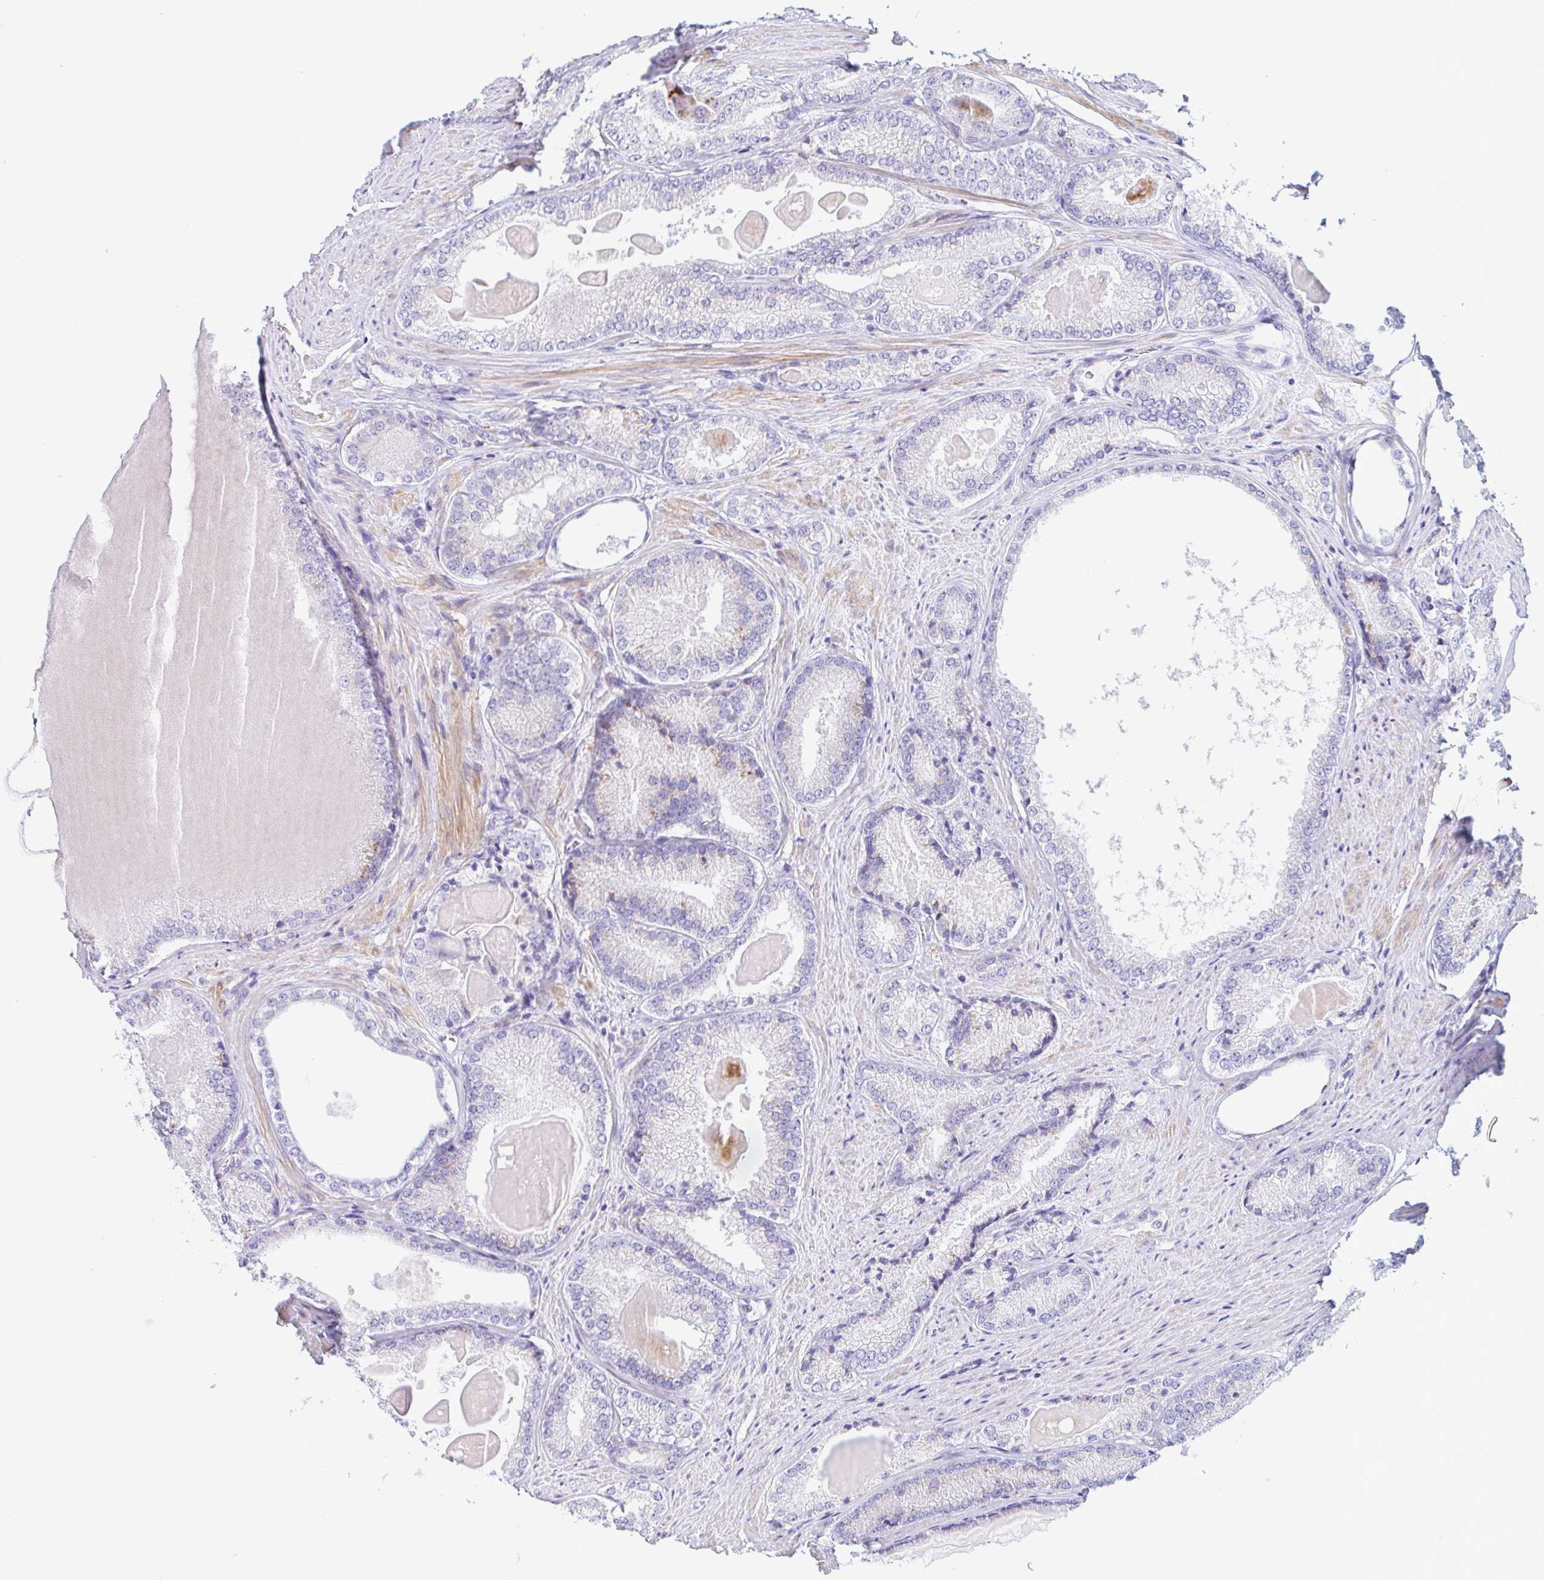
{"staining": {"intensity": "negative", "quantity": "none", "location": "none"}, "tissue": "prostate cancer", "cell_type": "Tumor cells", "image_type": "cancer", "snomed": [{"axis": "morphology", "description": "Adenocarcinoma, NOS"}, {"axis": "morphology", "description": "Adenocarcinoma, Low grade"}, {"axis": "topography", "description": "Prostate"}], "caption": "The micrograph exhibits no staining of tumor cells in prostate cancer.", "gene": "NBPF3", "patient": {"sex": "male", "age": 68}}